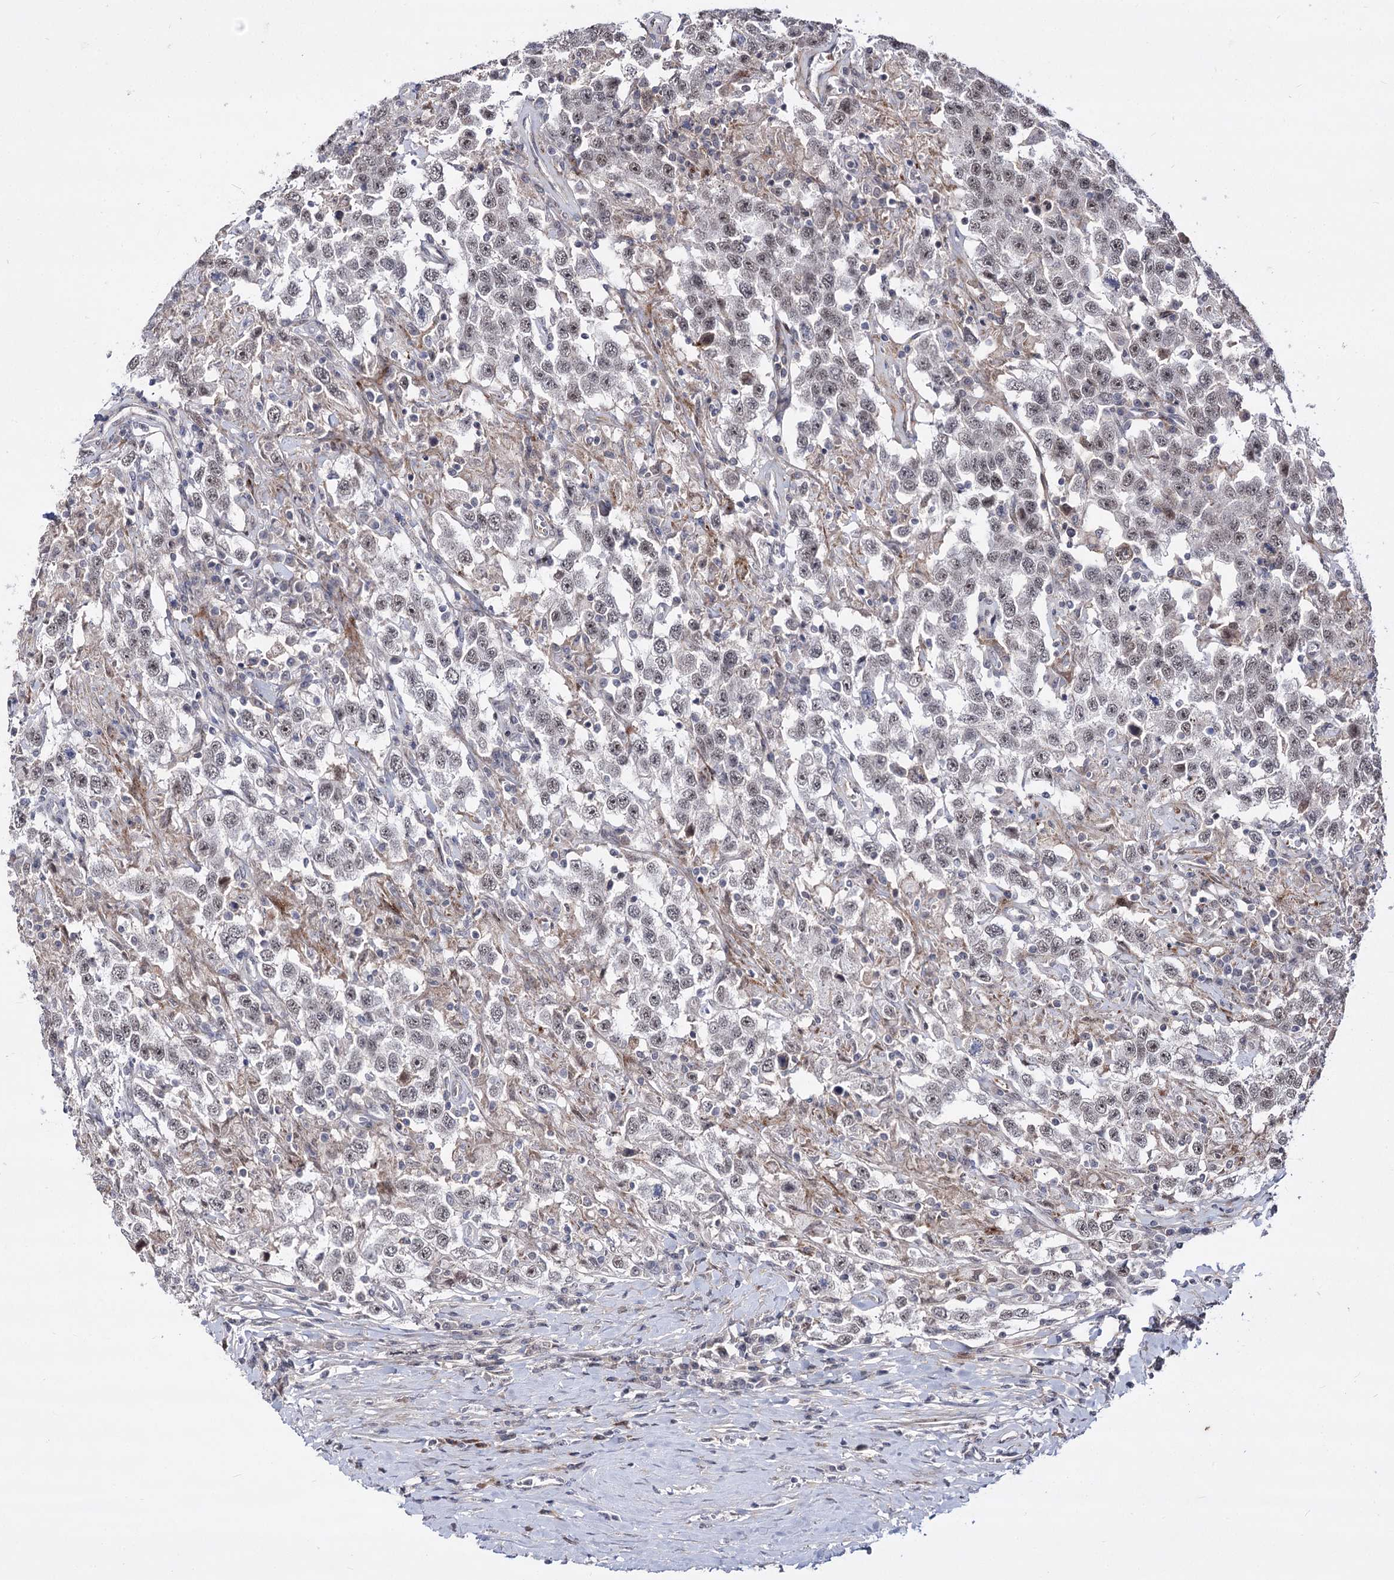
{"staining": {"intensity": "weak", "quantity": "25%-75%", "location": "nuclear"}, "tissue": "testis cancer", "cell_type": "Tumor cells", "image_type": "cancer", "snomed": [{"axis": "morphology", "description": "Seminoma, NOS"}, {"axis": "topography", "description": "Testis"}], "caption": "Testis cancer stained with DAB (3,3'-diaminobenzidine) immunohistochemistry displays low levels of weak nuclear staining in about 25%-75% of tumor cells.", "gene": "STOX1", "patient": {"sex": "male", "age": 41}}